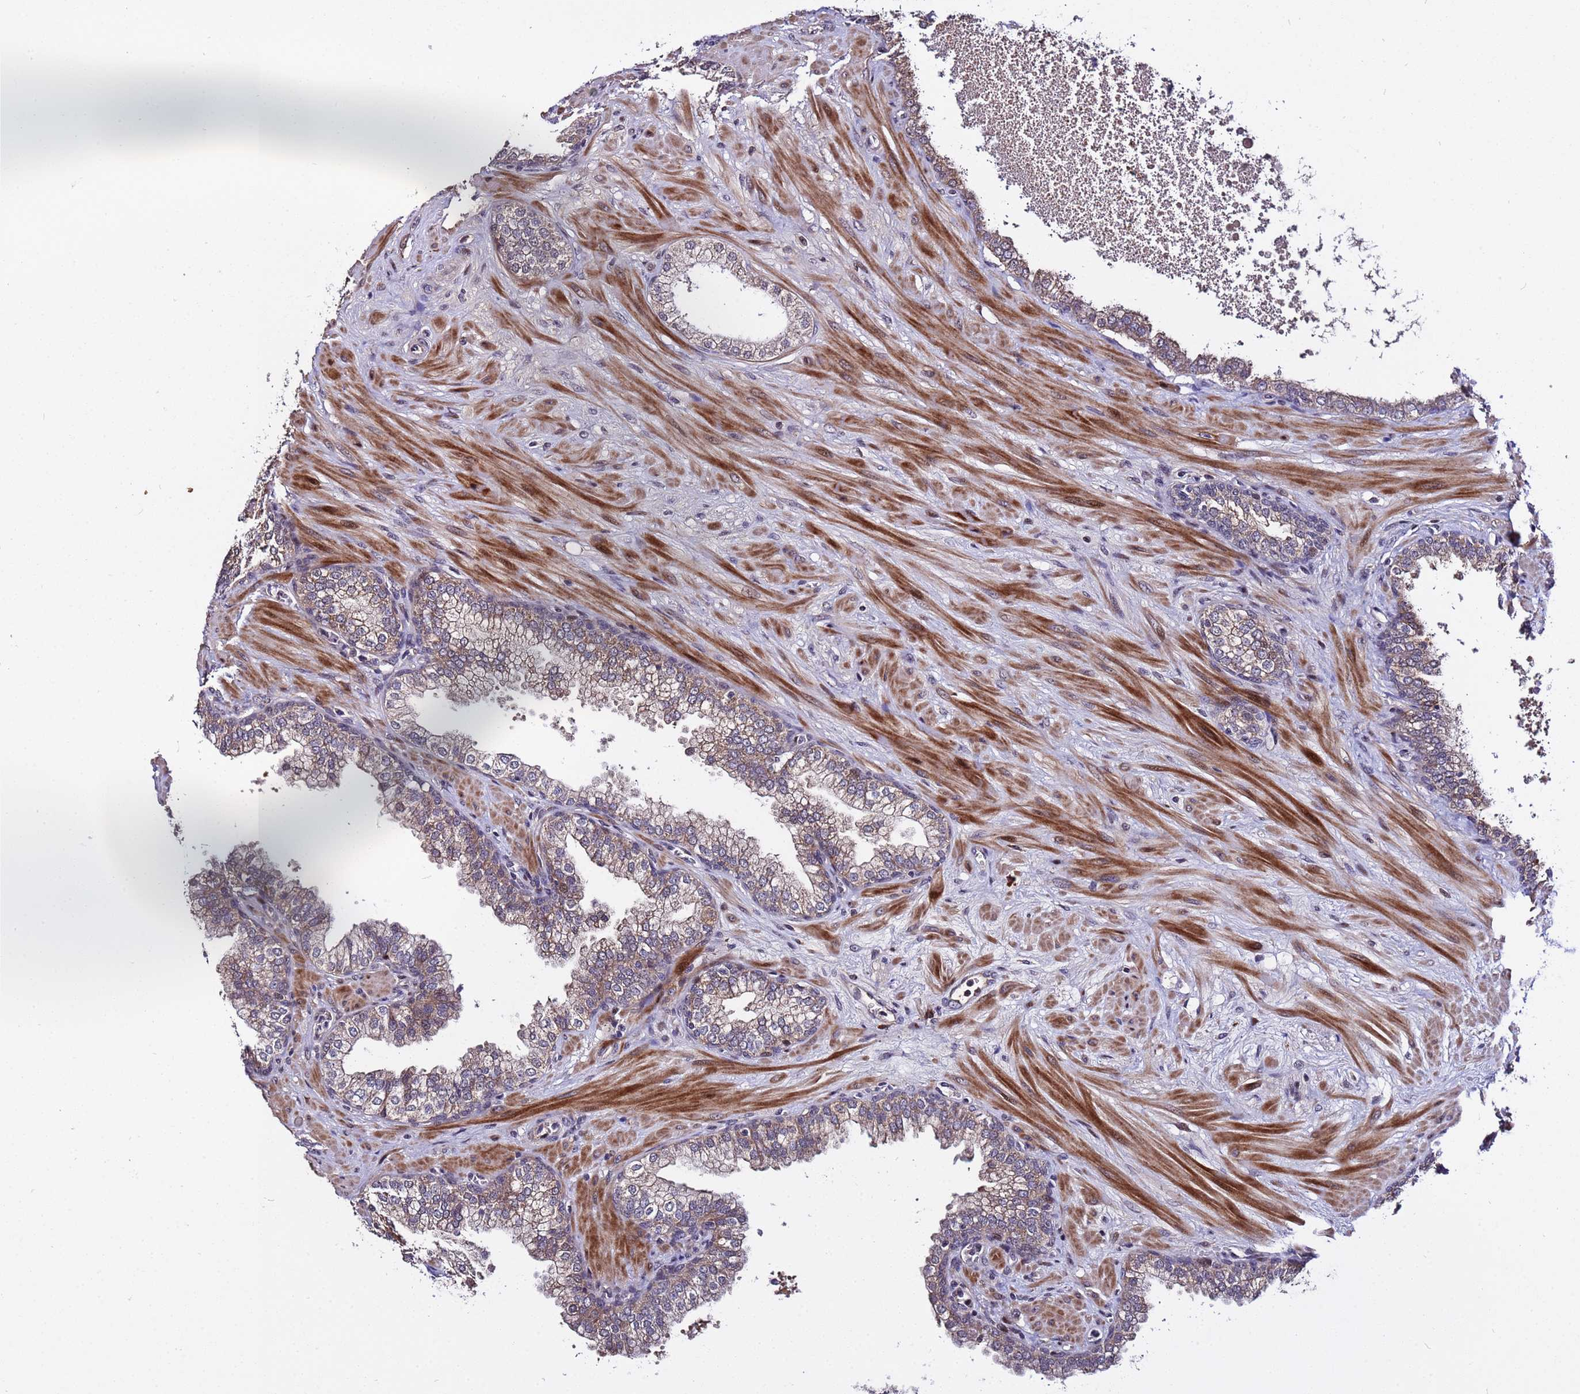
{"staining": {"intensity": "moderate", "quantity": "<25%", "location": "cytoplasmic/membranous,nuclear"}, "tissue": "prostate", "cell_type": "Glandular cells", "image_type": "normal", "snomed": [{"axis": "morphology", "description": "Normal tissue, NOS"}, {"axis": "topography", "description": "Prostate"}], "caption": "Brown immunohistochemical staining in unremarkable prostate shows moderate cytoplasmic/membranous,nuclear positivity in about <25% of glandular cells.", "gene": "WNK4", "patient": {"sex": "male", "age": 60}}